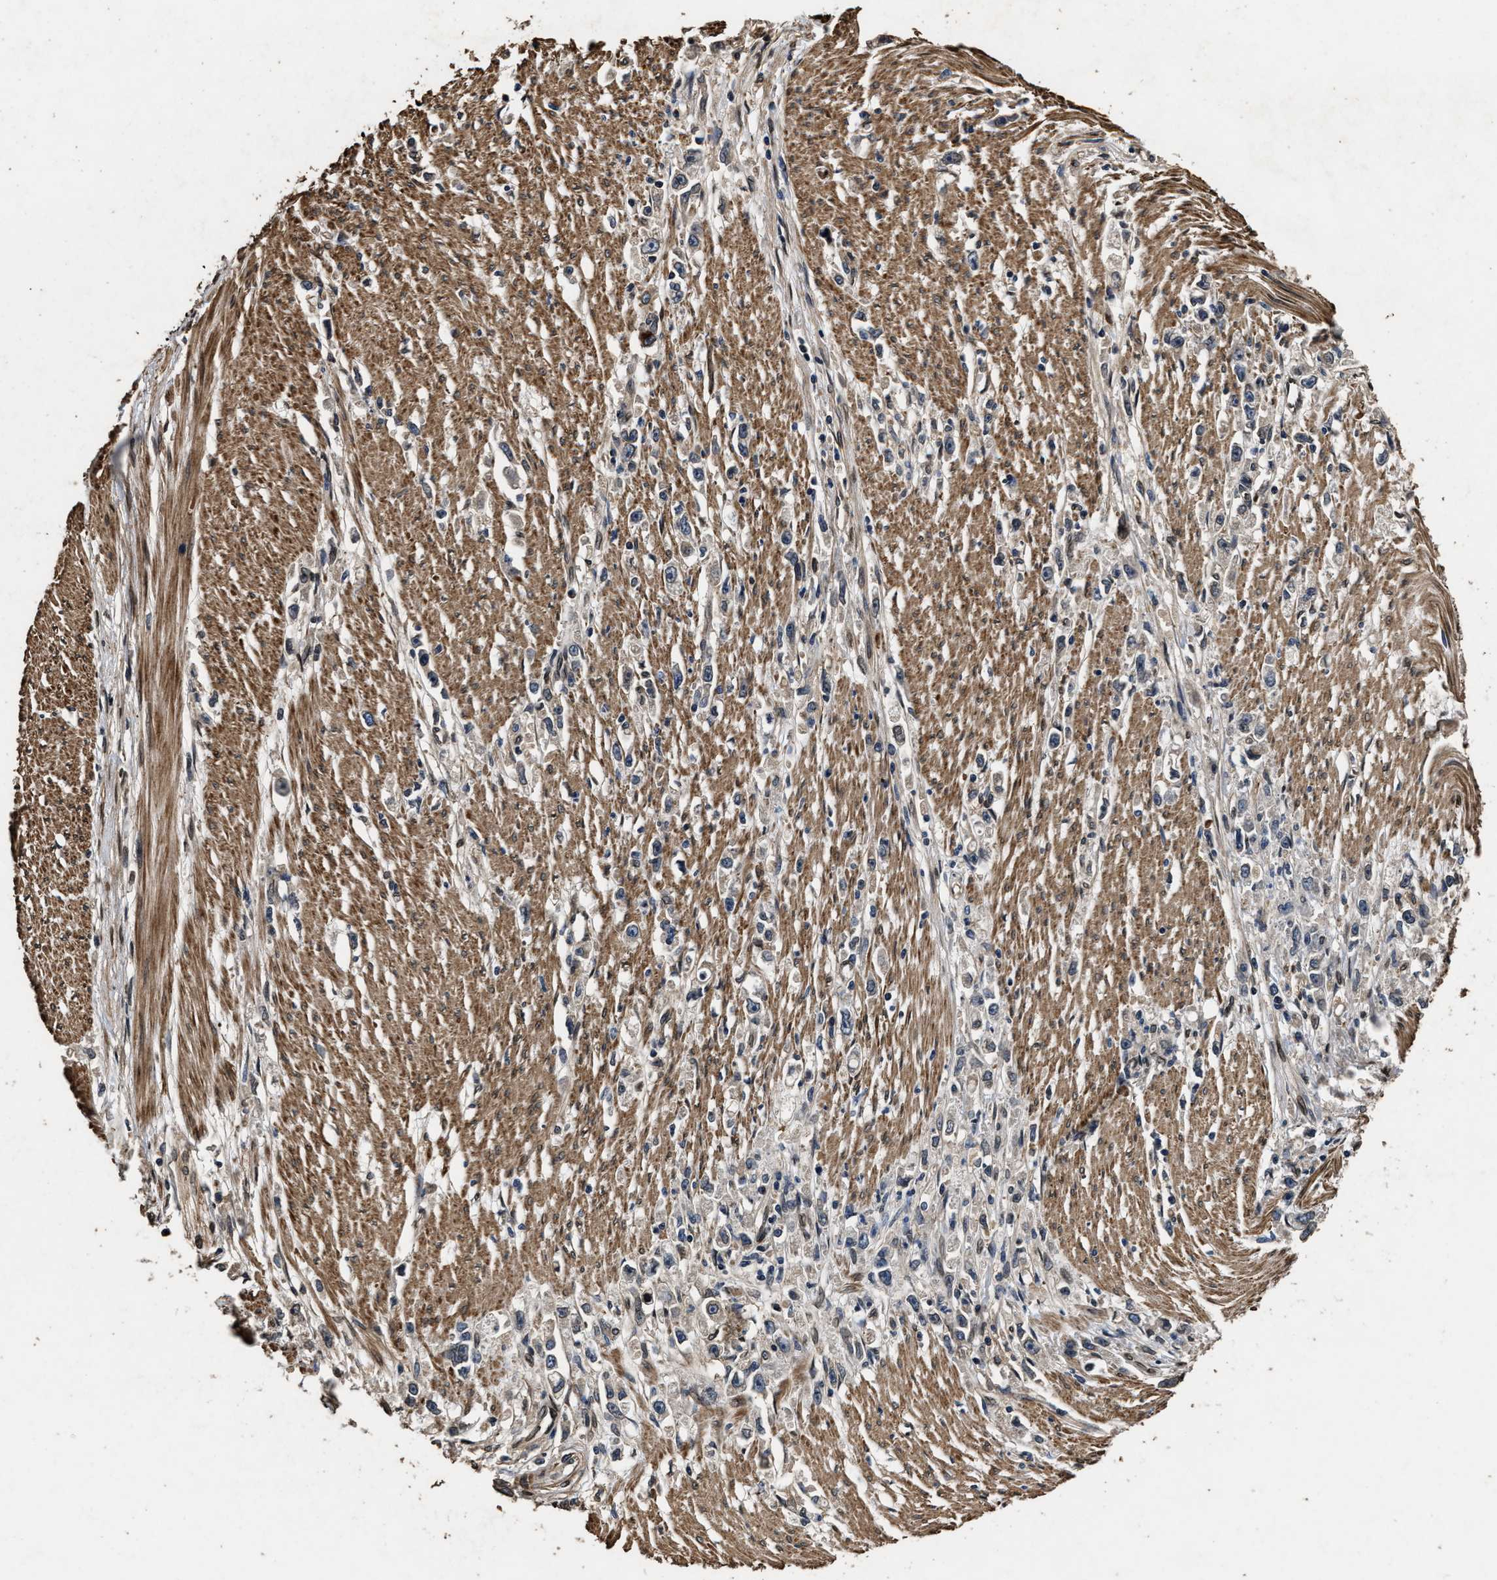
{"staining": {"intensity": "weak", "quantity": "<25%", "location": "cytoplasmic/membranous"}, "tissue": "stomach cancer", "cell_type": "Tumor cells", "image_type": "cancer", "snomed": [{"axis": "morphology", "description": "Adenocarcinoma, NOS"}, {"axis": "topography", "description": "Stomach"}], "caption": "This micrograph is of adenocarcinoma (stomach) stained with IHC to label a protein in brown with the nuclei are counter-stained blue. There is no expression in tumor cells.", "gene": "ACCS", "patient": {"sex": "female", "age": 59}}